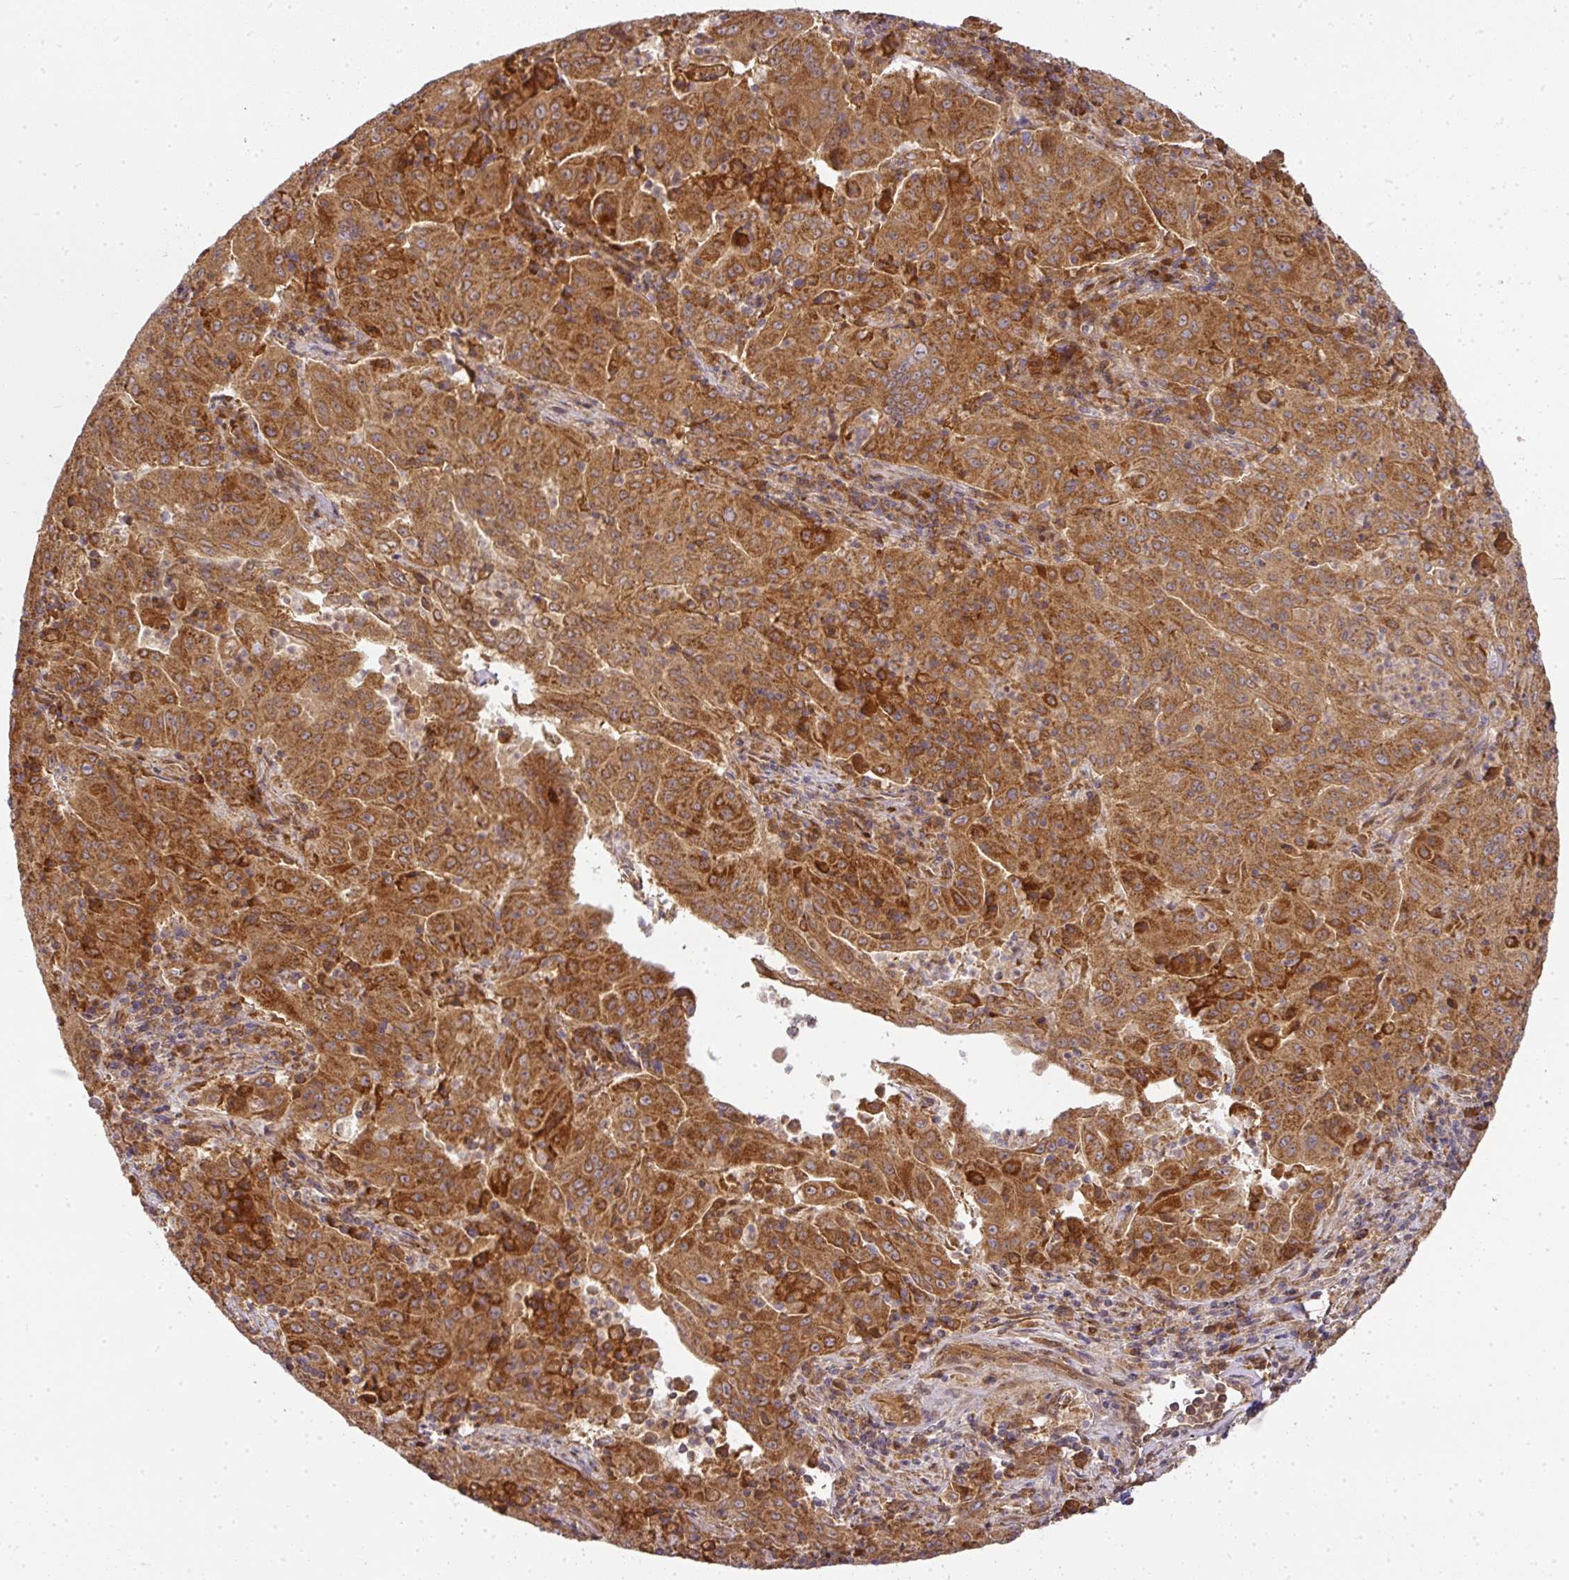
{"staining": {"intensity": "strong", "quantity": ">75%", "location": "cytoplasmic/membranous"}, "tissue": "pancreatic cancer", "cell_type": "Tumor cells", "image_type": "cancer", "snomed": [{"axis": "morphology", "description": "Adenocarcinoma, NOS"}, {"axis": "topography", "description": "Pancreas"}], "caption": "Protein analysis of pancreatic cancer tissue shows strong cytoplasmic/membranous staining in about >75% of tumor cells.", "gene": "MALSU1", "patient": {"sex": "male", "age": 63}}